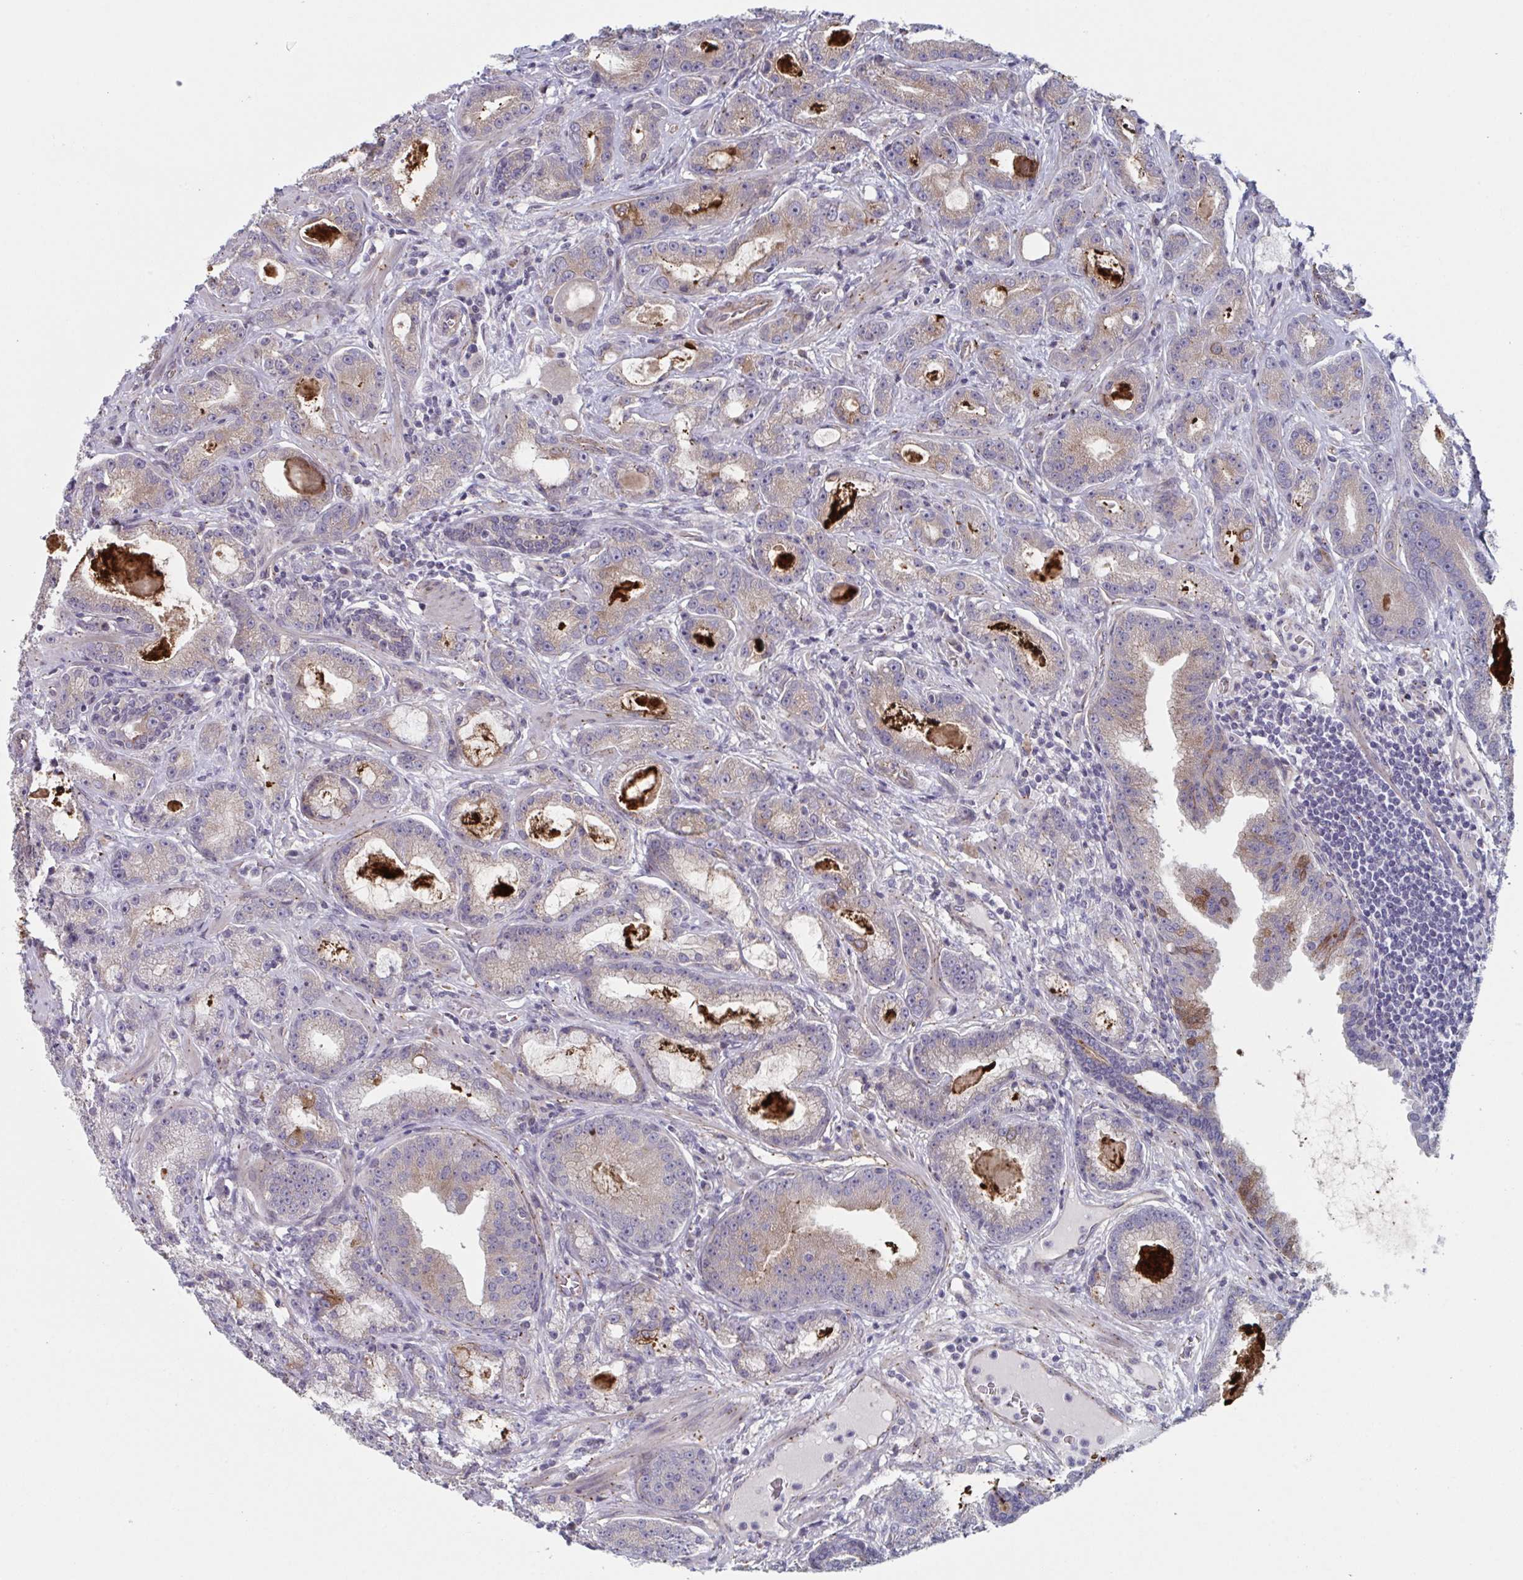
{"staining": {"intensity": "moderate", "quantity": "25%-75%", "location": "cytoplasmic/membranous"}, "tissue": "prostate cancer", "cell_type": "Tumor cells", "image_type": "cancer", "snomed": [{"axis": "morphology", "description": "Adenocarcinoma, High grade"}, {"axis": "topography", "description": "Prostate"}], "caption": "Immunohistochemistry (IHC) of prostate cancer reveals medium levels of moderate cytoplasmic/membranous expression in about 25%-75% of tumor cells.", "gene": "TNFSF10", "patient": {"sex": "male", "age": 65}}